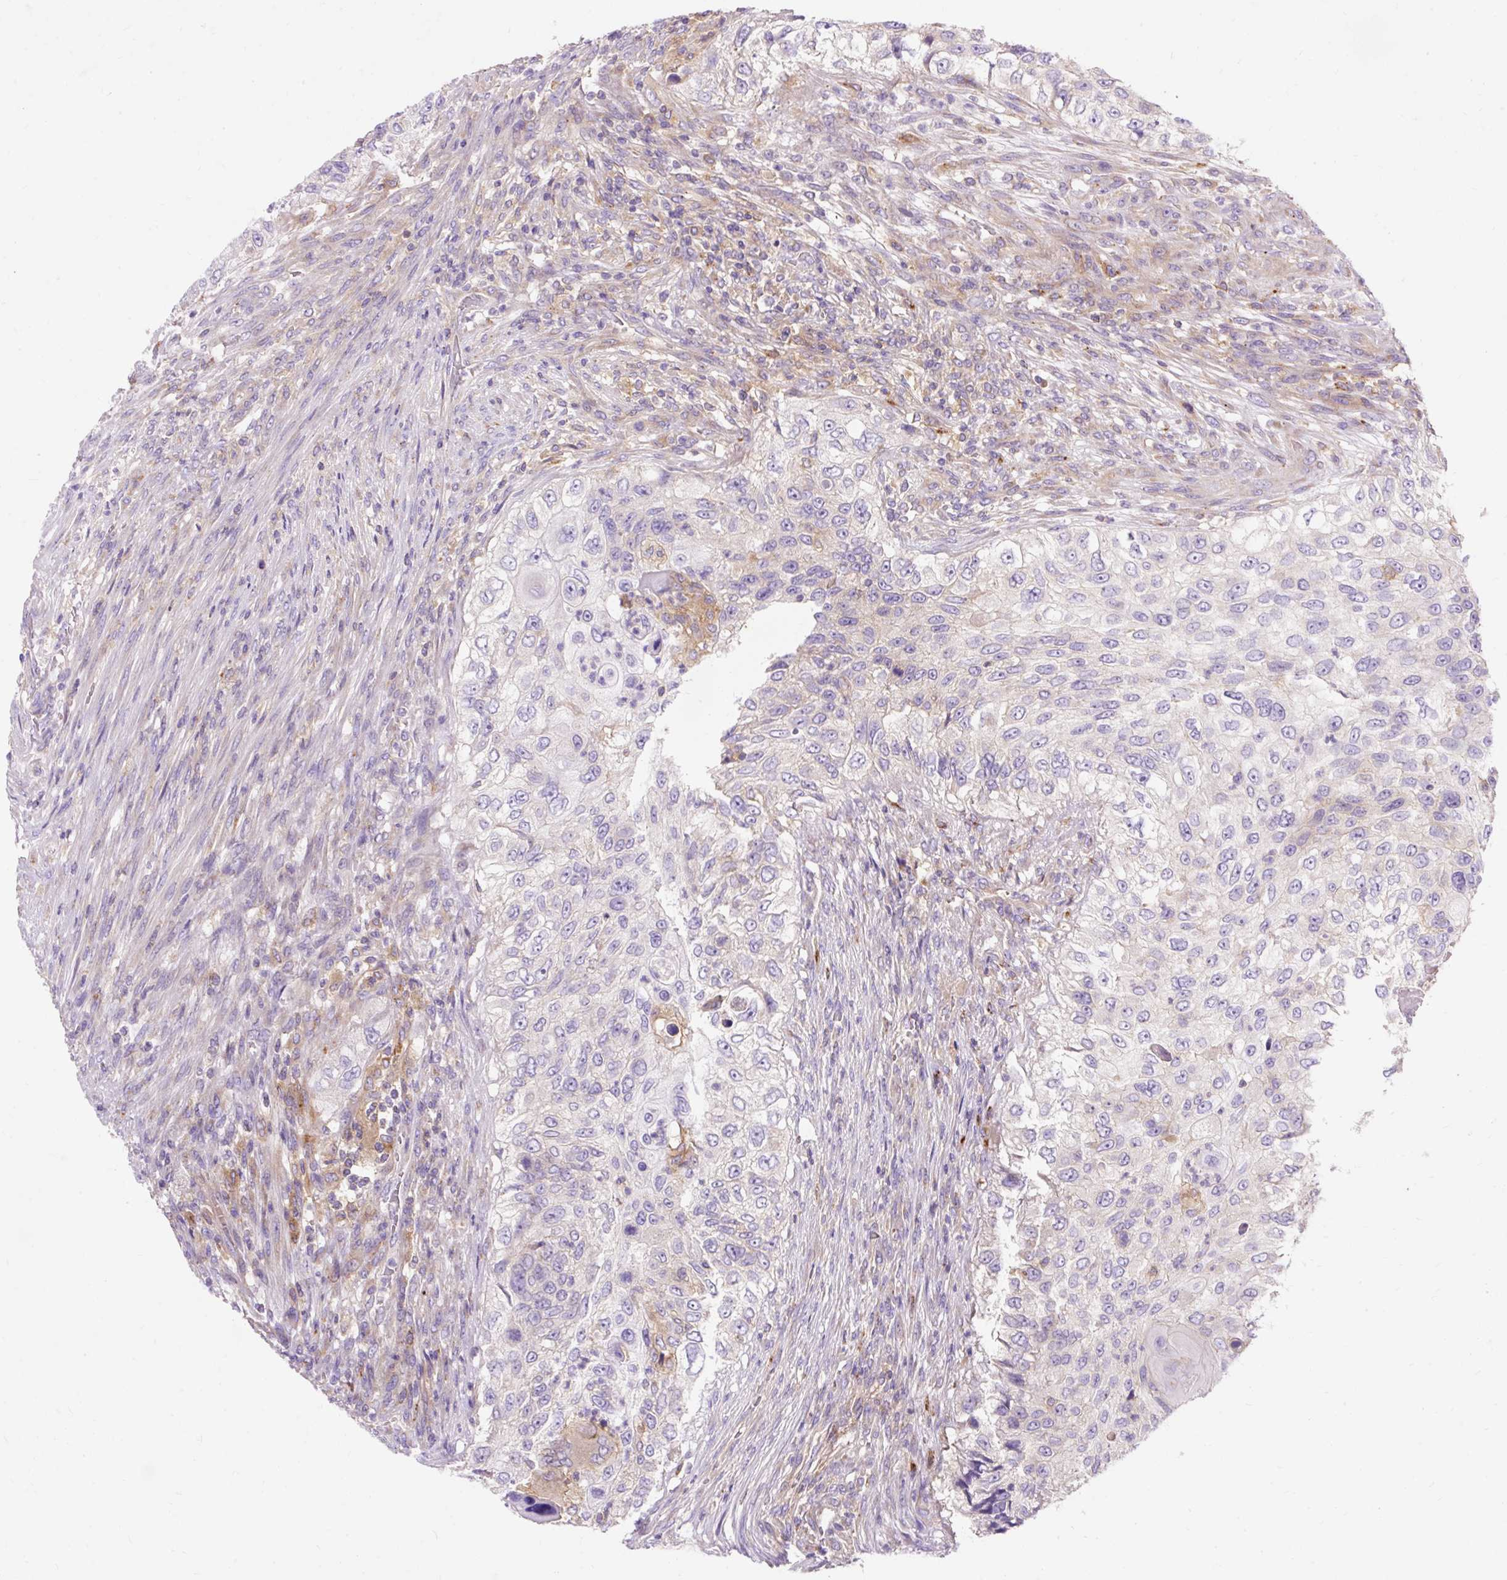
{"staining": {"intensity": "negative", "quantity": "none", "location": "none"}, "tissue": "urothelial cancer", "cell_type": "Tumor cells", "image_type": "cancer", "snomed": [{"axis": "morphology", "description": "Urothelial carcinoma, High grade"}, {"axis": "topography", "description": "Urinary bladder"}], "caption": "Protein analysis of urothelial cancer demonstrates no significant staining in tumor cells.", "gene": "OR4K15", "patient": {"sex": "female", "age": 60}}